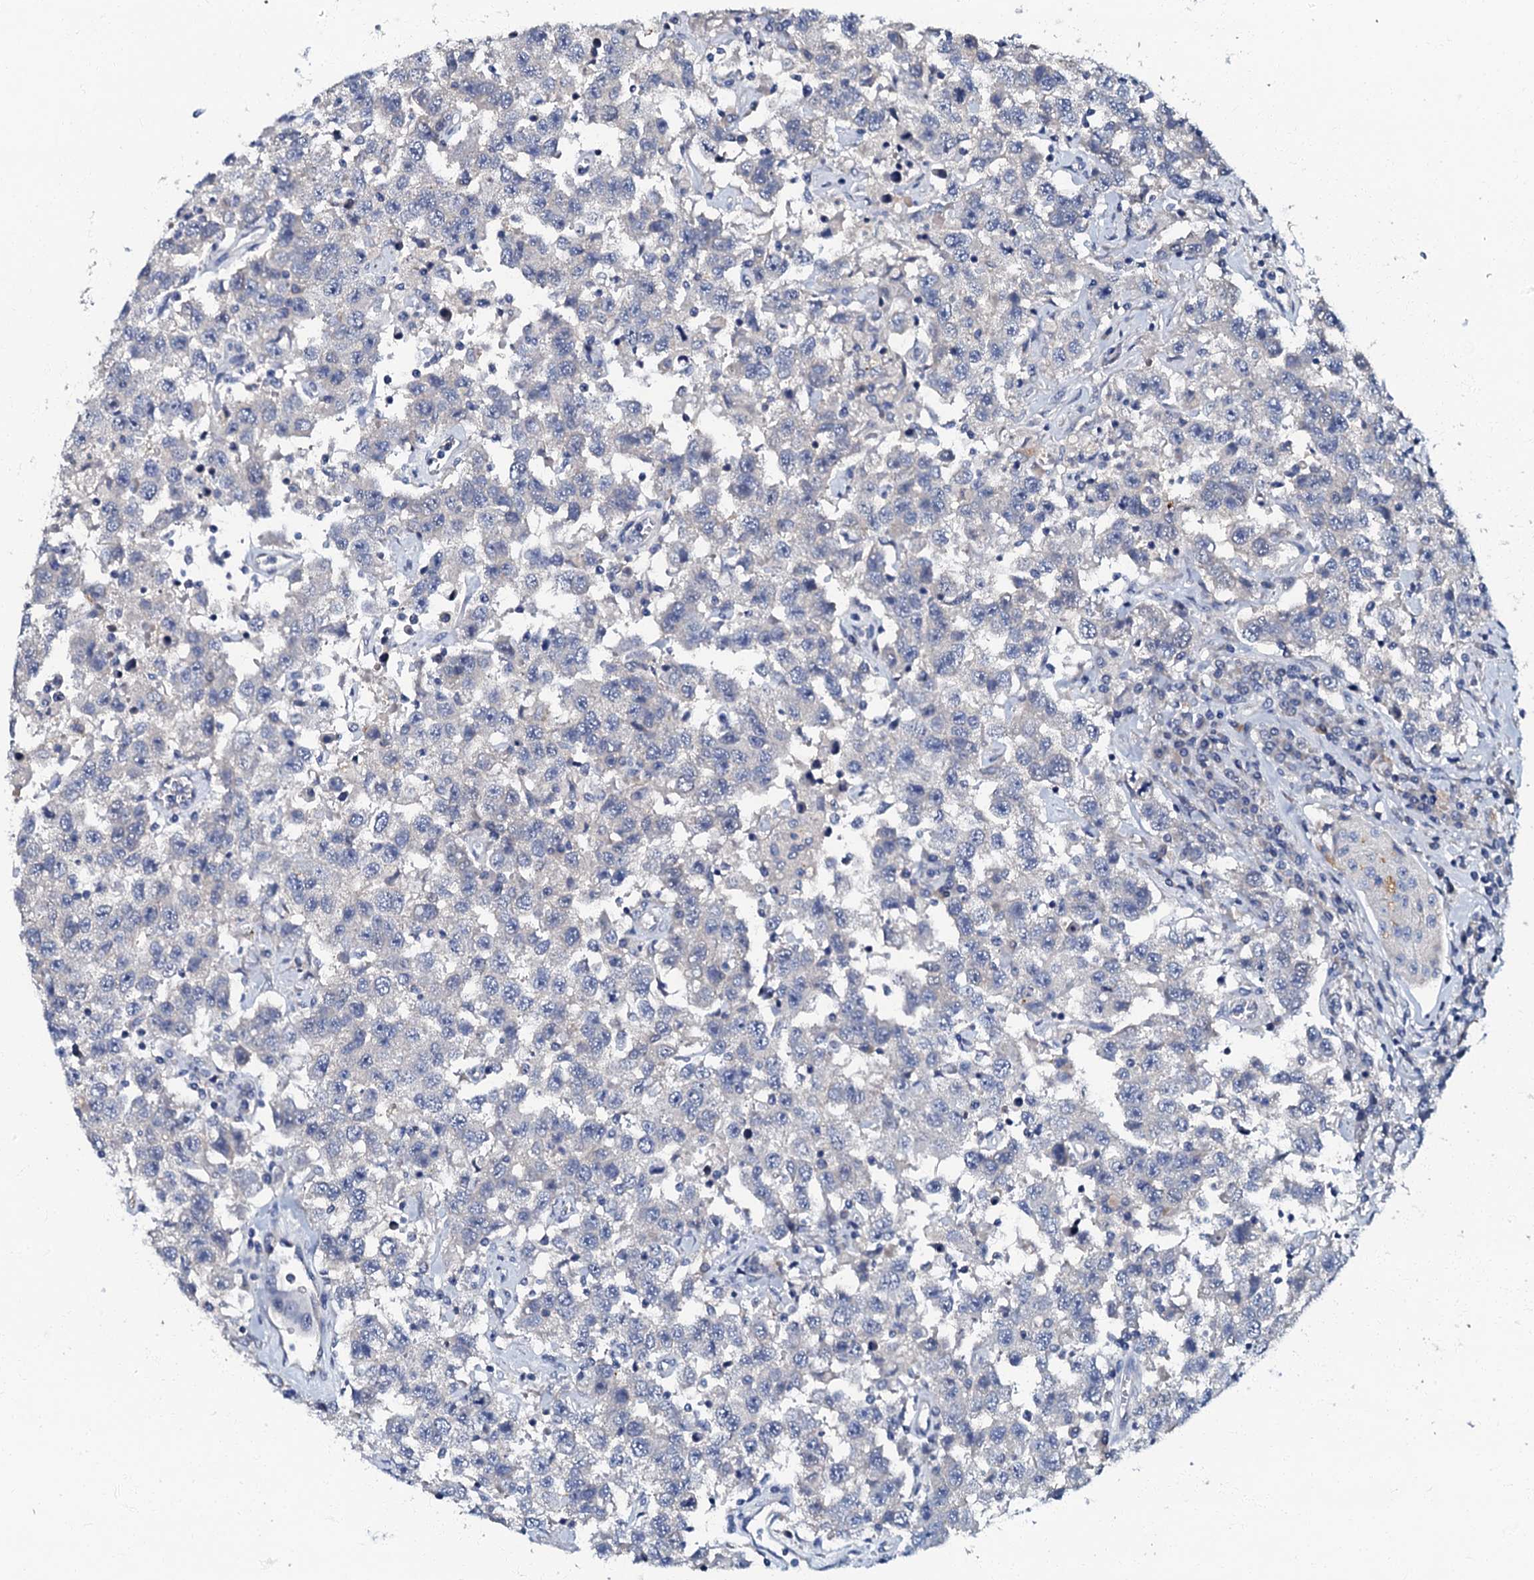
{"staining": {"intensity": "negative", "quantity": "none", "location": "none"}, "tissue": "testis cancer", "cell_type": "Tumor cells", "image_type": "cancer", "snomed": [{"axis": "morphology", "description": "Seminoma, NOS"}, {"axis": "topography", "description": "Testis"}], "caption": "There is no significant staining in tumor cells of testis cancer (seminoma).", "gene": "OLAH", "patient": {"sex": "male", "age": 41}}